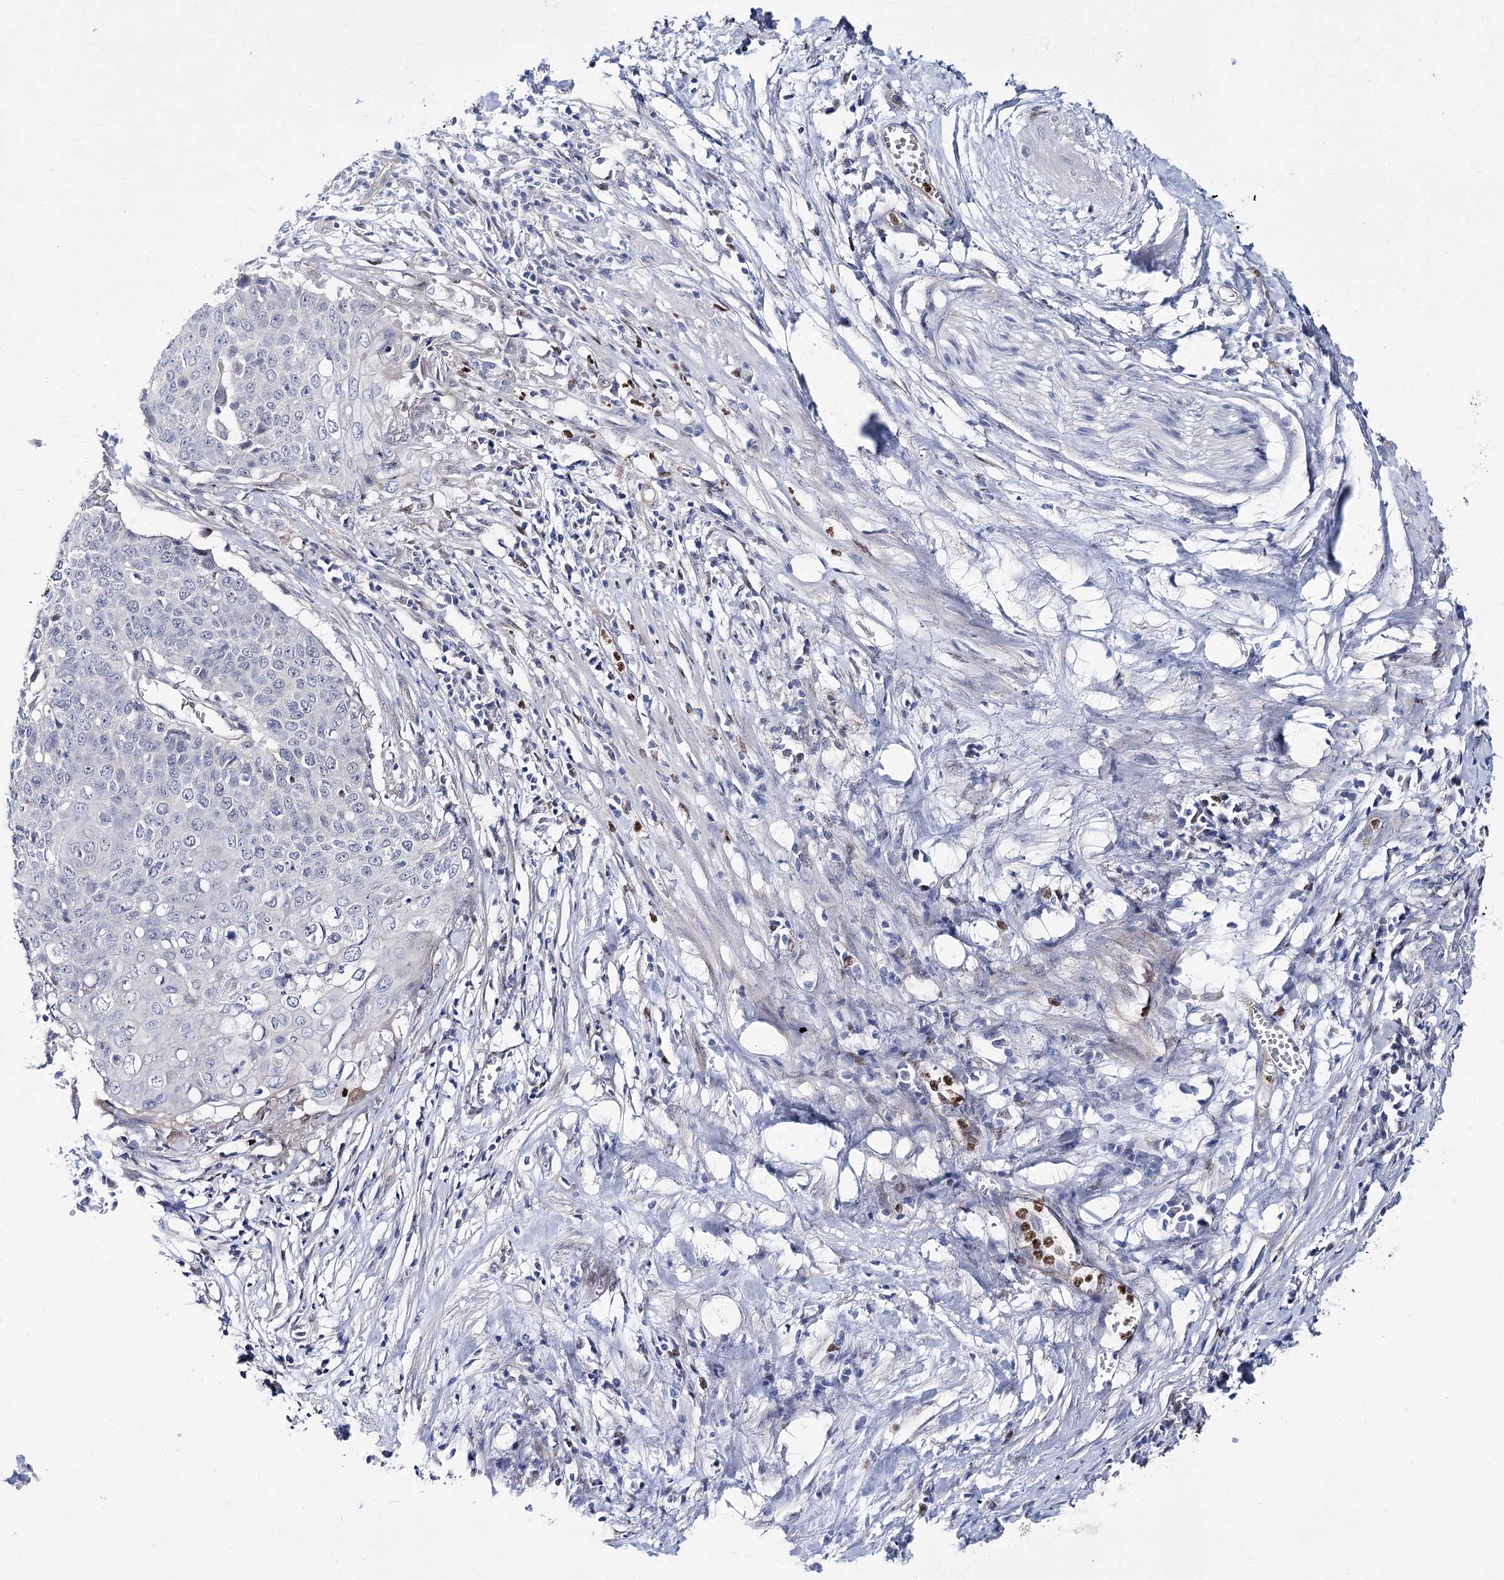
{"staining": {"intensity": "negative", "quantity": "none", "location": "none"}, "tissue": "cervical cancer", "cell_type": "Tumor cells", "image_type": "cancer", "snomed": [{"axis": "morphology", "description": "Squamous cell carcinoma, NOS"}, {"axis": "topography", "description": "Cervix"}], "caption": "This is a micrograph of immunohistochemistry (IHC) staining of cervical cancer, which shows no expression in tumor cells. Brightfield microscopy of immunohistochemistry (IHC) stained with DAB (3,3'-diaminobenzidine) (brown) and hematoxylin (blue), captured at high magnification.", "gene": "THAP6", "patient": {"sex": "female", "age": 39}}